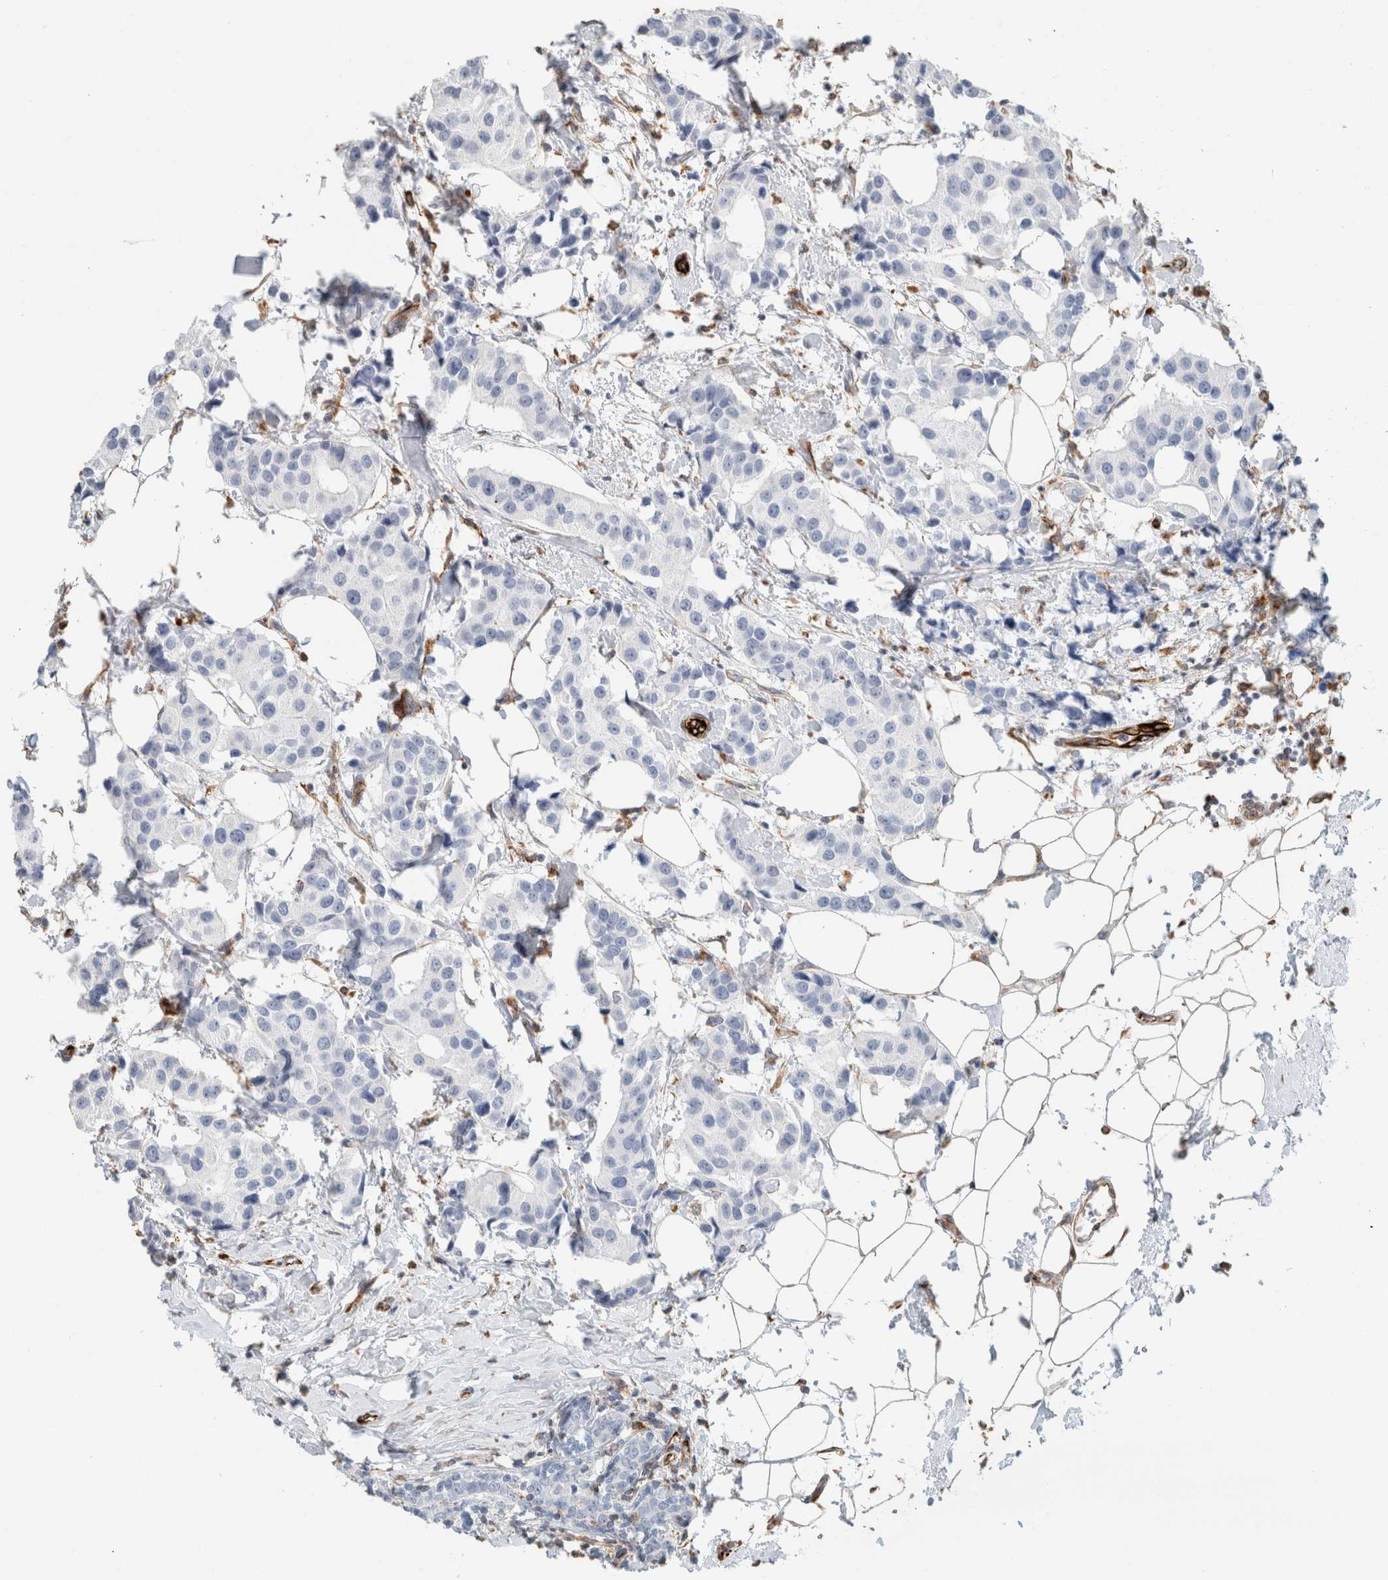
{"staining": {"intensity": "negative", "quantity": "none", "location": "none"}, "tissue": "breast cancer", "cell_type": "Tumor cells", "image_type": "cancer", "snomed": [{"axis": "morphology", "description": "Normal tissue, NOS"}, {"axis": "morphology", "description": "Duct carcinoma"}, {"axis": "topography", "description": "Breast"}], "caption": "A micrograph of human breast cancer (invasive ductal carcinoma) is negative for staining in tumor cells.", "gene": "LY86", "patient": {"sex": "female", "age": 39}}